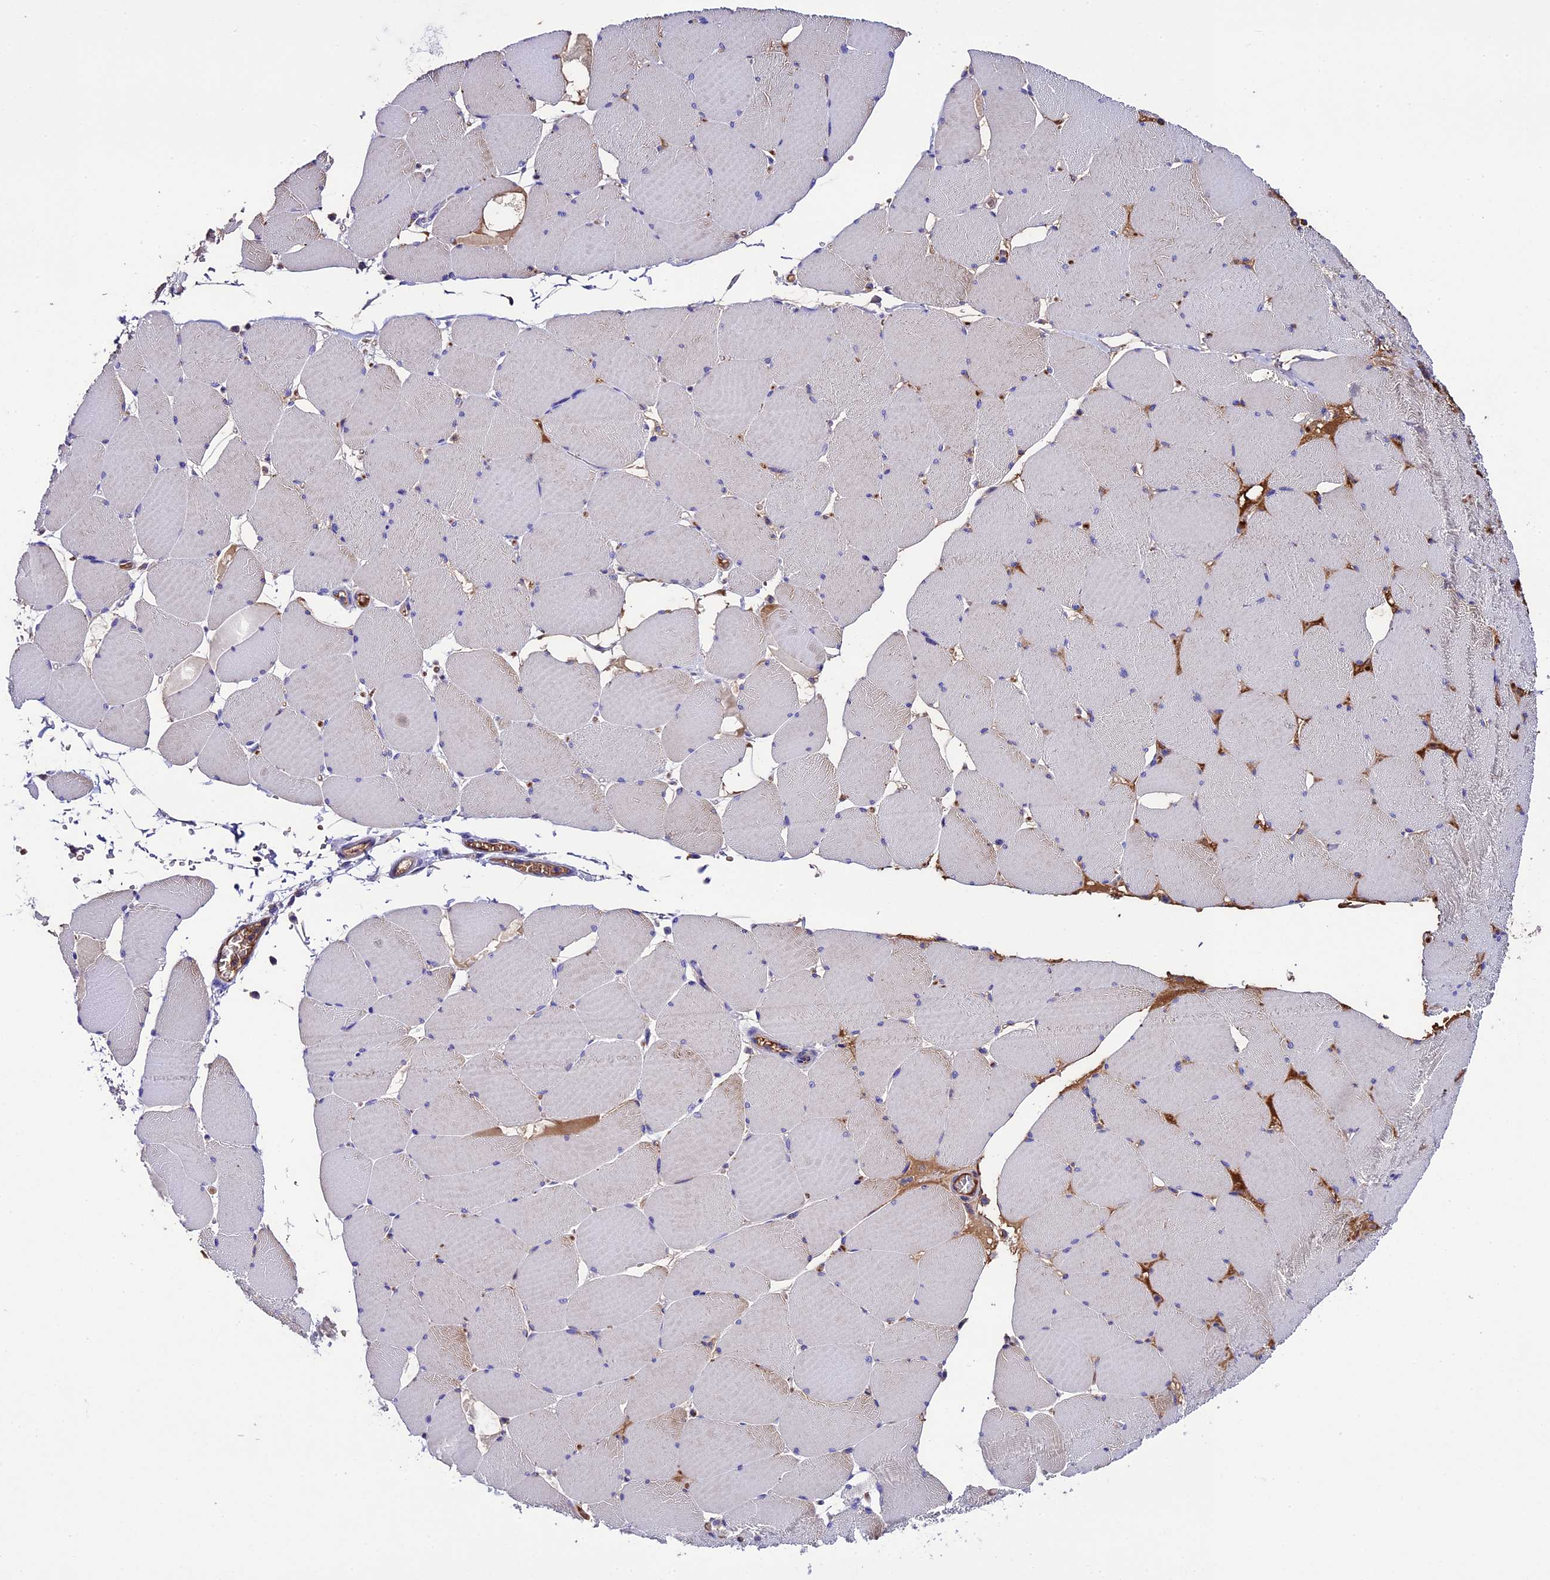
{"staining": {"intensity": "negative", "quantity": "none", "location": "none"}, "tissue": "skeletal muscle", "cell_type": "Myocytes", "image_type": "normal", "snomed": [{"axis": "morphology", "description": "Normal tissue, NOS"}, {"axis": "topography", "description": "Skeletal muscle"}, {"axis": "topography", "description": "Head-Neck"}], "caption": "Immunohistochemistry (IHC) histopathology image of unremarkable human skeletal muscle stained for a protein (brown), which shows no expression in myocytes.", "gene": "TCP11L2", "patient": {"sex": "male", "age": 66}}